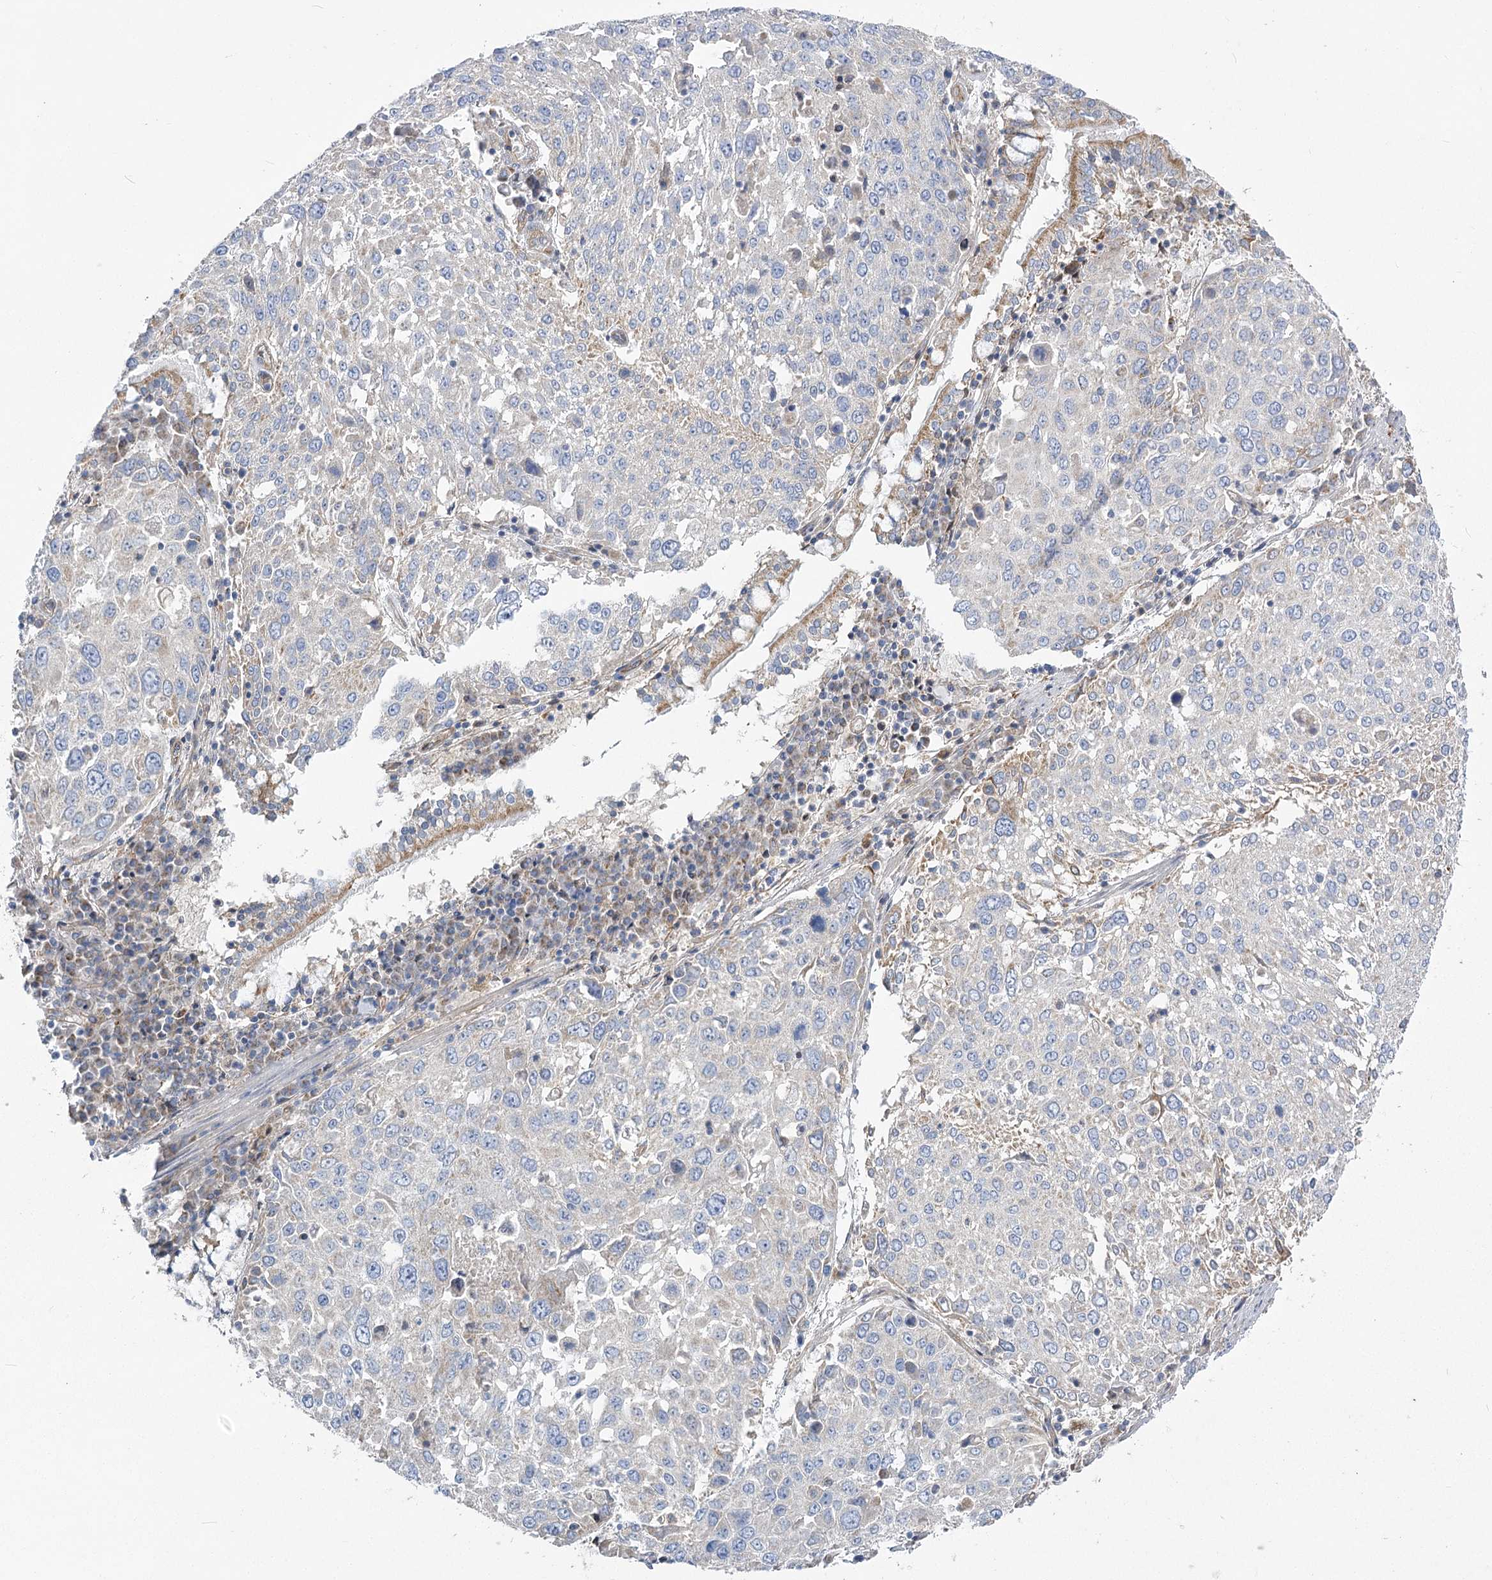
{"staining": {"intensity": "negative", "quantity": "none", "location": "none"}, "tissue": "lung cancer", "cell_type": "Tumor cells", "image_type": "cancer", "snomed": [{"axis": "morphology", "description": "Squamous cell carcinoma, NOS"}, {"axis": "topography", "description": "Lung"}], "caption": "Immunohistochemical staining of lung cancer (squamous cell carcinoma) reveals no significant staining in tumor cells.", "gene": "RMDN2", "patient": {"sex": "male", "age": 65}}